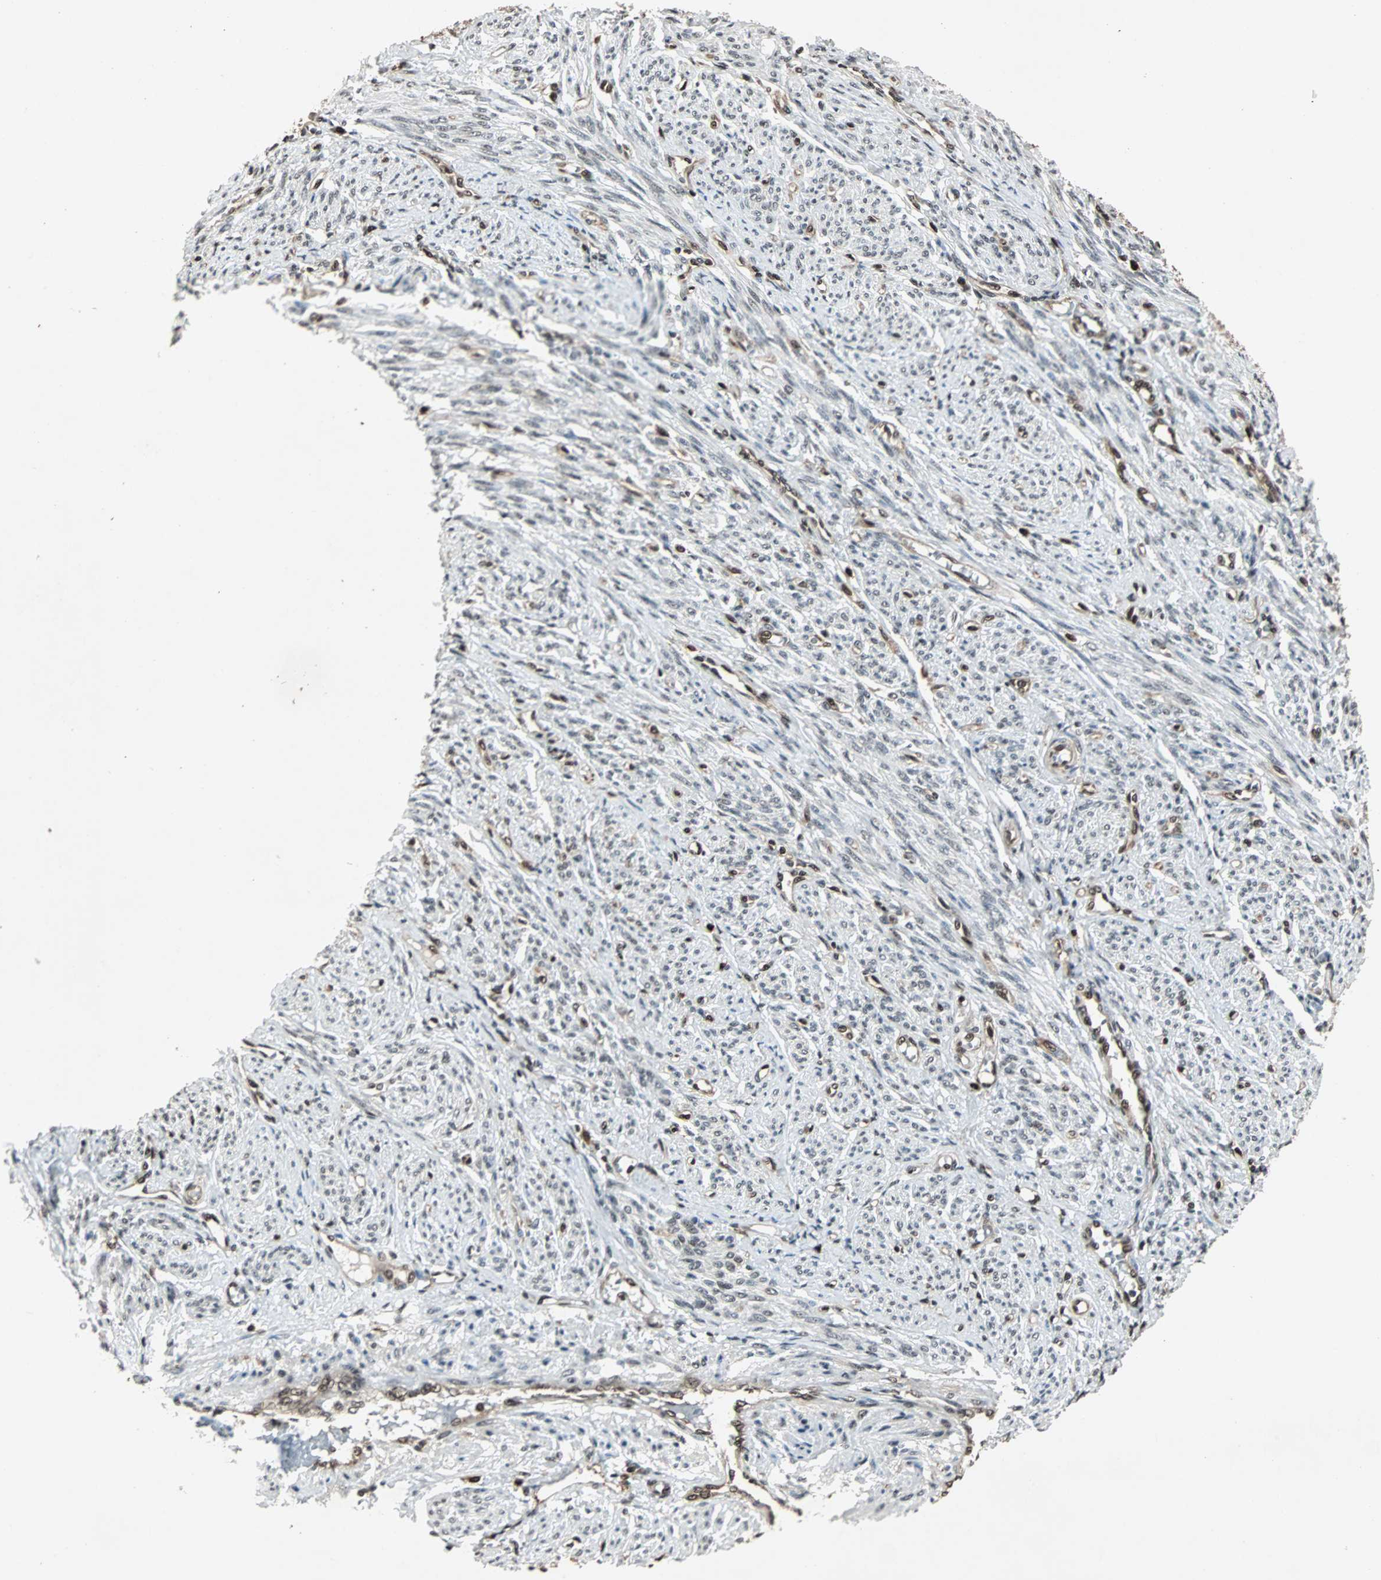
{"staining": {"intensity": "weak", "quantity": "<25%", "location": "nuclear"}, "tissue": "smooth muscle", "cell_type": "Smooth muscle cells", "image_type": "normal", "snomed": [{"axis": "morphology", "description": "Normal tissue, NOS"}, {"axis": "topography", "description": "Smooth muscle"}], "caption": "DAB (3,3'-diaminobenzidine) immunohistochemical staining of unremarkable human smooth muscle reveals no significant staining in smooth muscle cells. The staining is performed using DAB (3,3'-diaminobenzidine) brown chromogen with nuclei counter-stained in using hematoxylin.", "gene": "ACLY", "patient": {"sex": "female", "age": 65}}